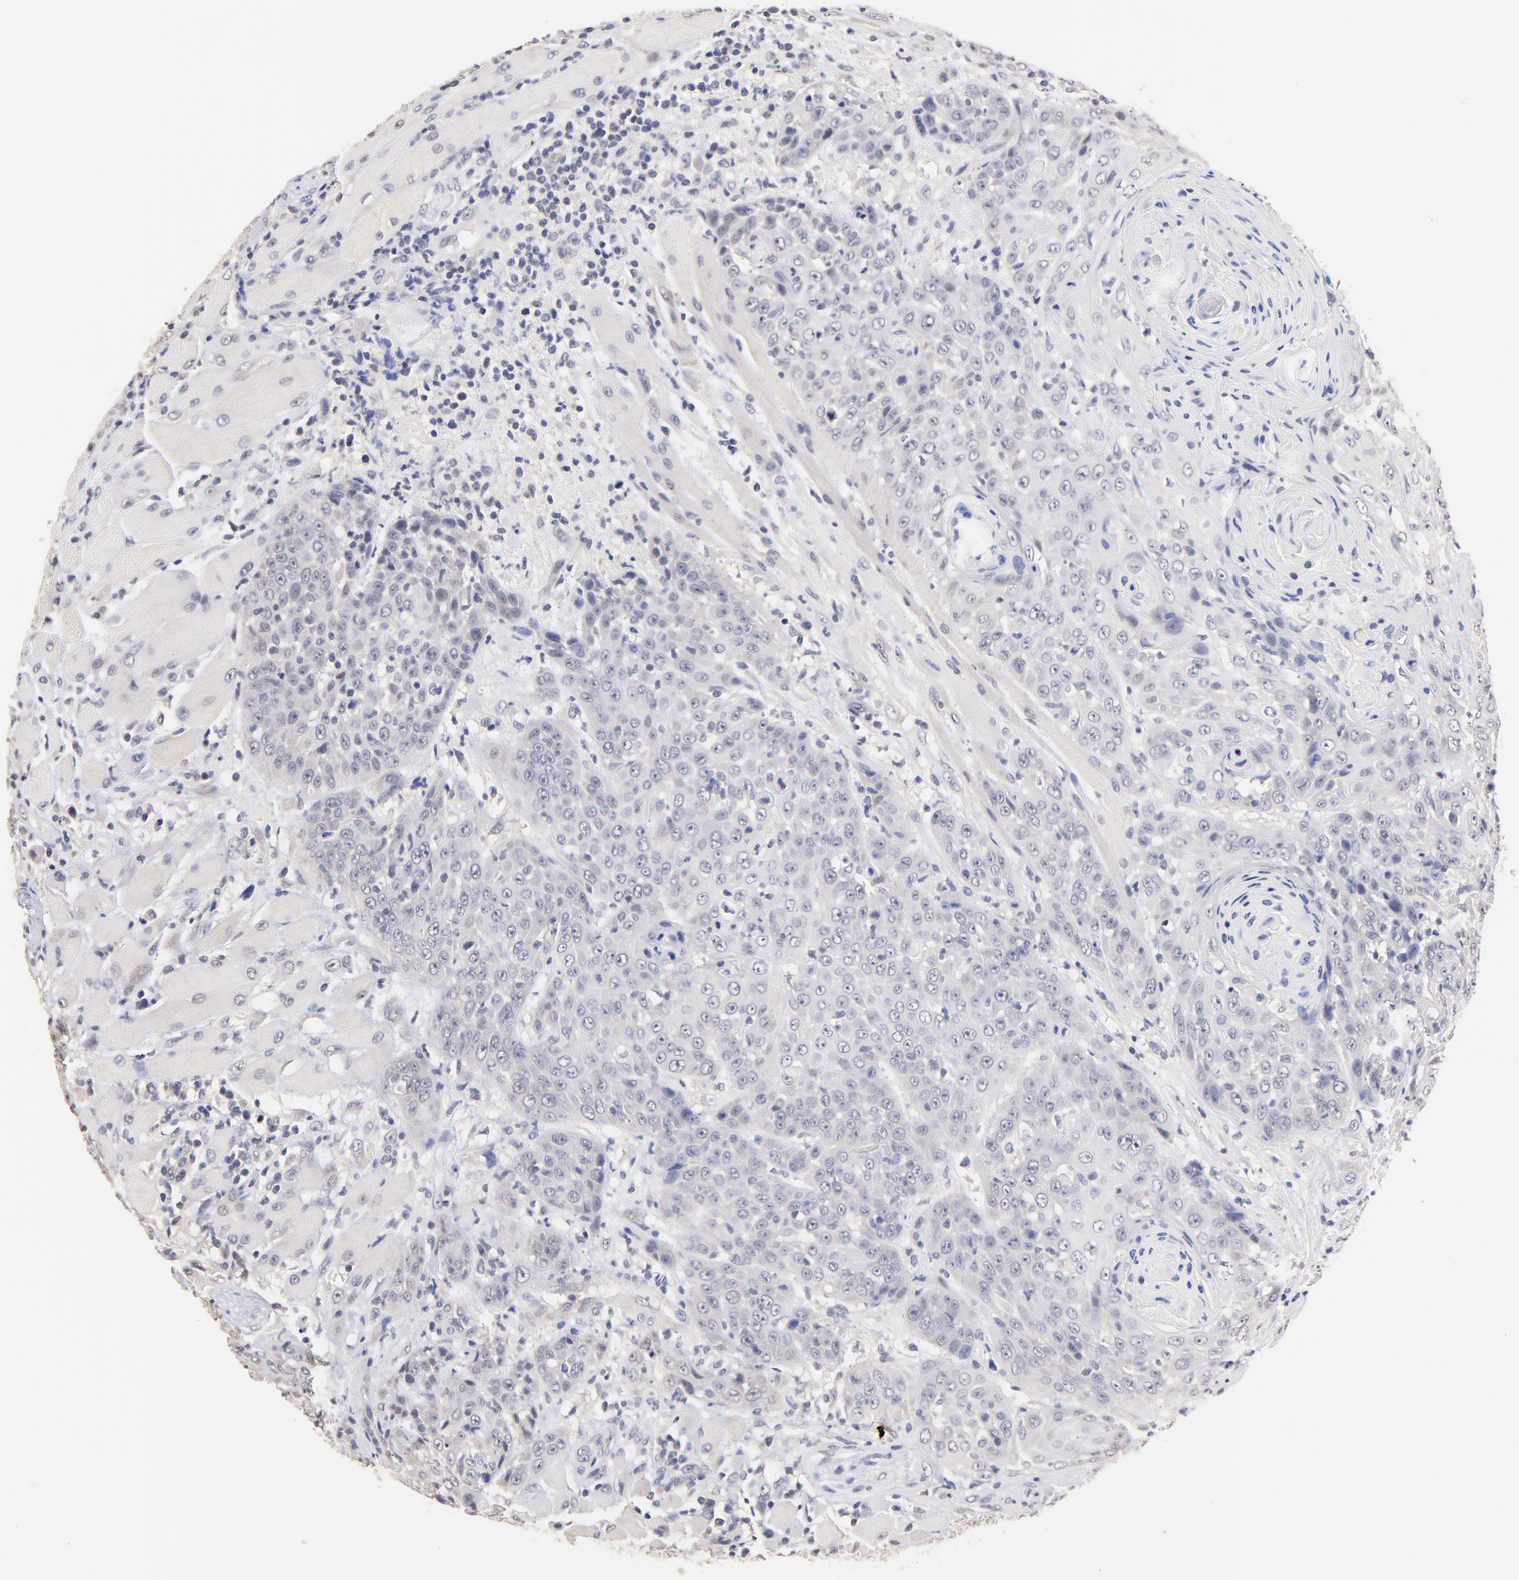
{"staining": {"intensity": "negative", "quantity": "none", "location": "none"}, "tissue": "head and neck cancer", "cell_type": "Tumor cells", "image_type": "cancer", "snomed": [{"axis": "morphology", "description": "Squamous cell carcinoma, NOS"}, {"axis": "topography", "description": "Head-Neck"}], "caption": "This micrograph is of head and neck squamous cell carcinoma stained with immunohistochemistry to label a protein in brown with the nuclei are counter-stained blue. There is no positivity in tumor cells.", "gene": "RIBC2", "patient": {"sex": "female", "age": 84}}